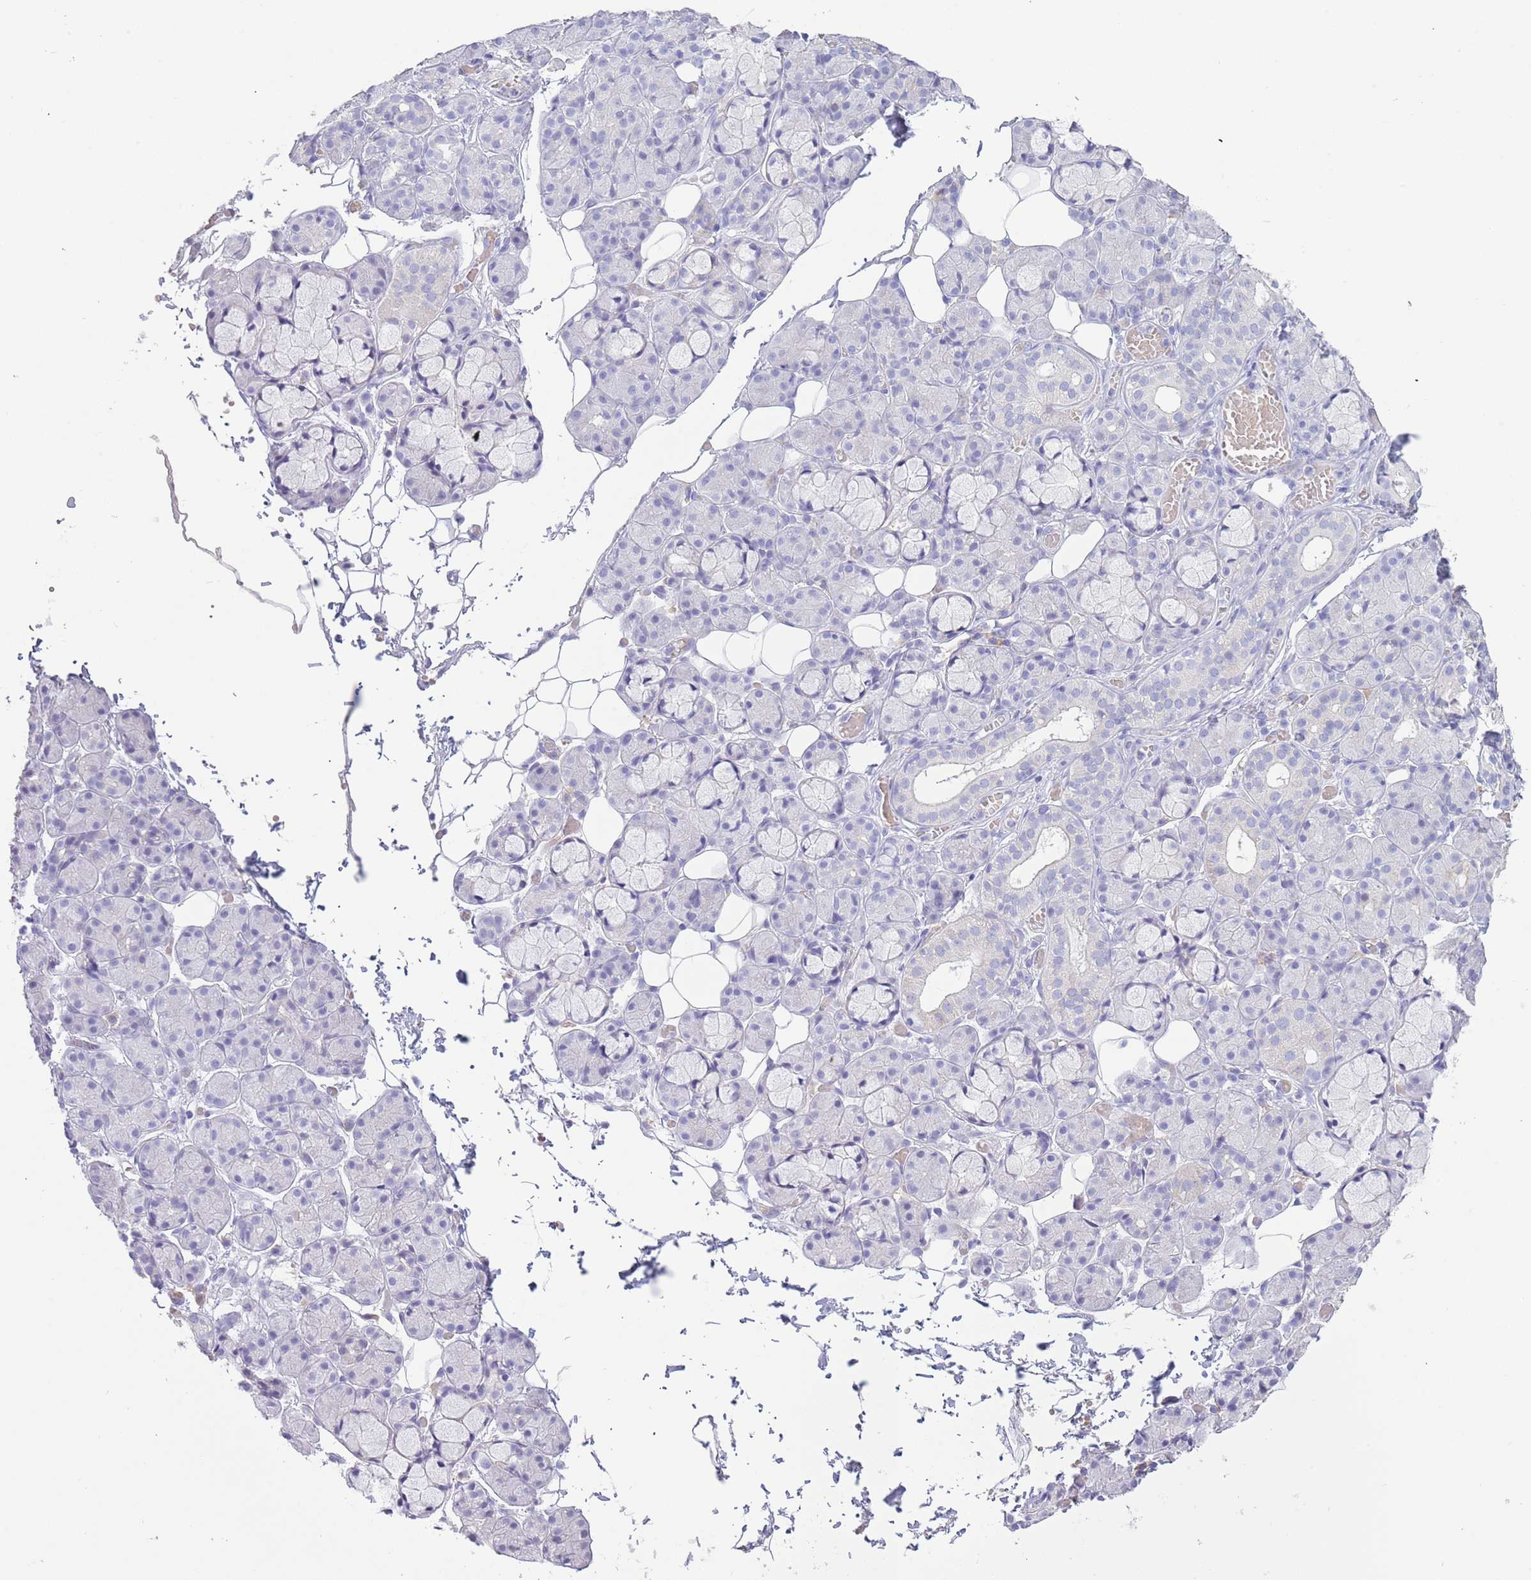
{"staining": {"intensity": "negative", "quantity": "none", "location": "none"}, "tissue": "salivary gland", "cell_type": "Glandular cells", "image_type": "normal", "snomed": [{"axis": "morphology", "description": "Normal tissue, NOS"}, {"axis": "topography", "description": "Salivary gland"}], "caption": "Human salivary gland stained for a protein using immunohistochemistry exhibits no staining in glandular cells.", "gene": "ACR", "patient": {"sex": "male", "age": 63}}